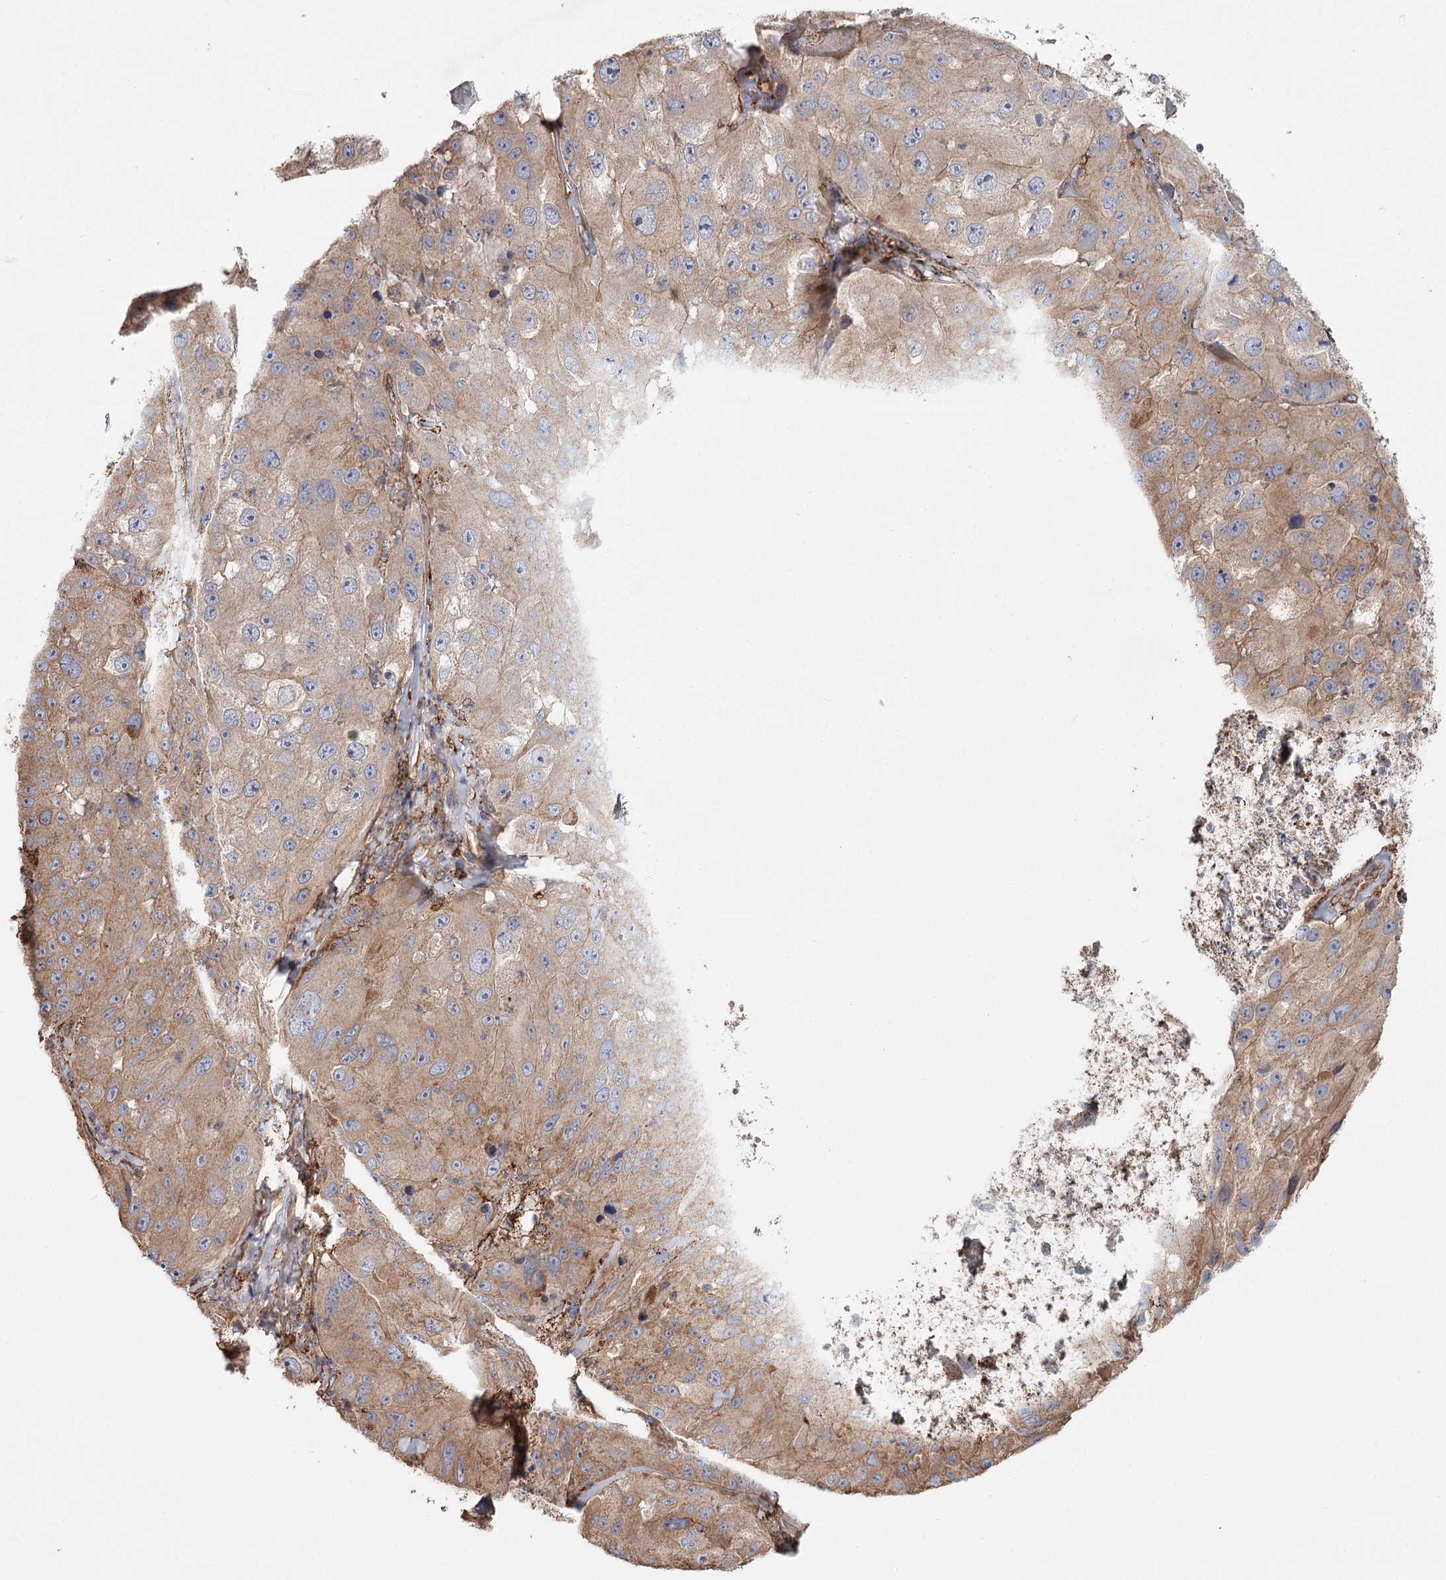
{"staining": {"intensity": "moderate", "quantity": ">75%", "location": "cytoplasmic/membranous"}, "tissue": "melanoma", "cell_type": "Tumor cells", "image_type": "cancer", "snomed": [{"axis": "morphology", "description": "Malignant melanoma, Metastatic site"}, {"axis": "topography", "description": "Lymph node"}], "caption": "Immunohistochemistry (IHC) of human melanoma shows medium levels of moderate cytoplasmic/membranous positivity in approximately >75% of tumor cells. (Stains: DAB (3,3'-diaminobenzidine) in brown, nuclei in blue, Microscopy: brightfield microscopy at high magnification).", "gene": "DHRS9", "patient": {"sex": "male", "age": 62}}